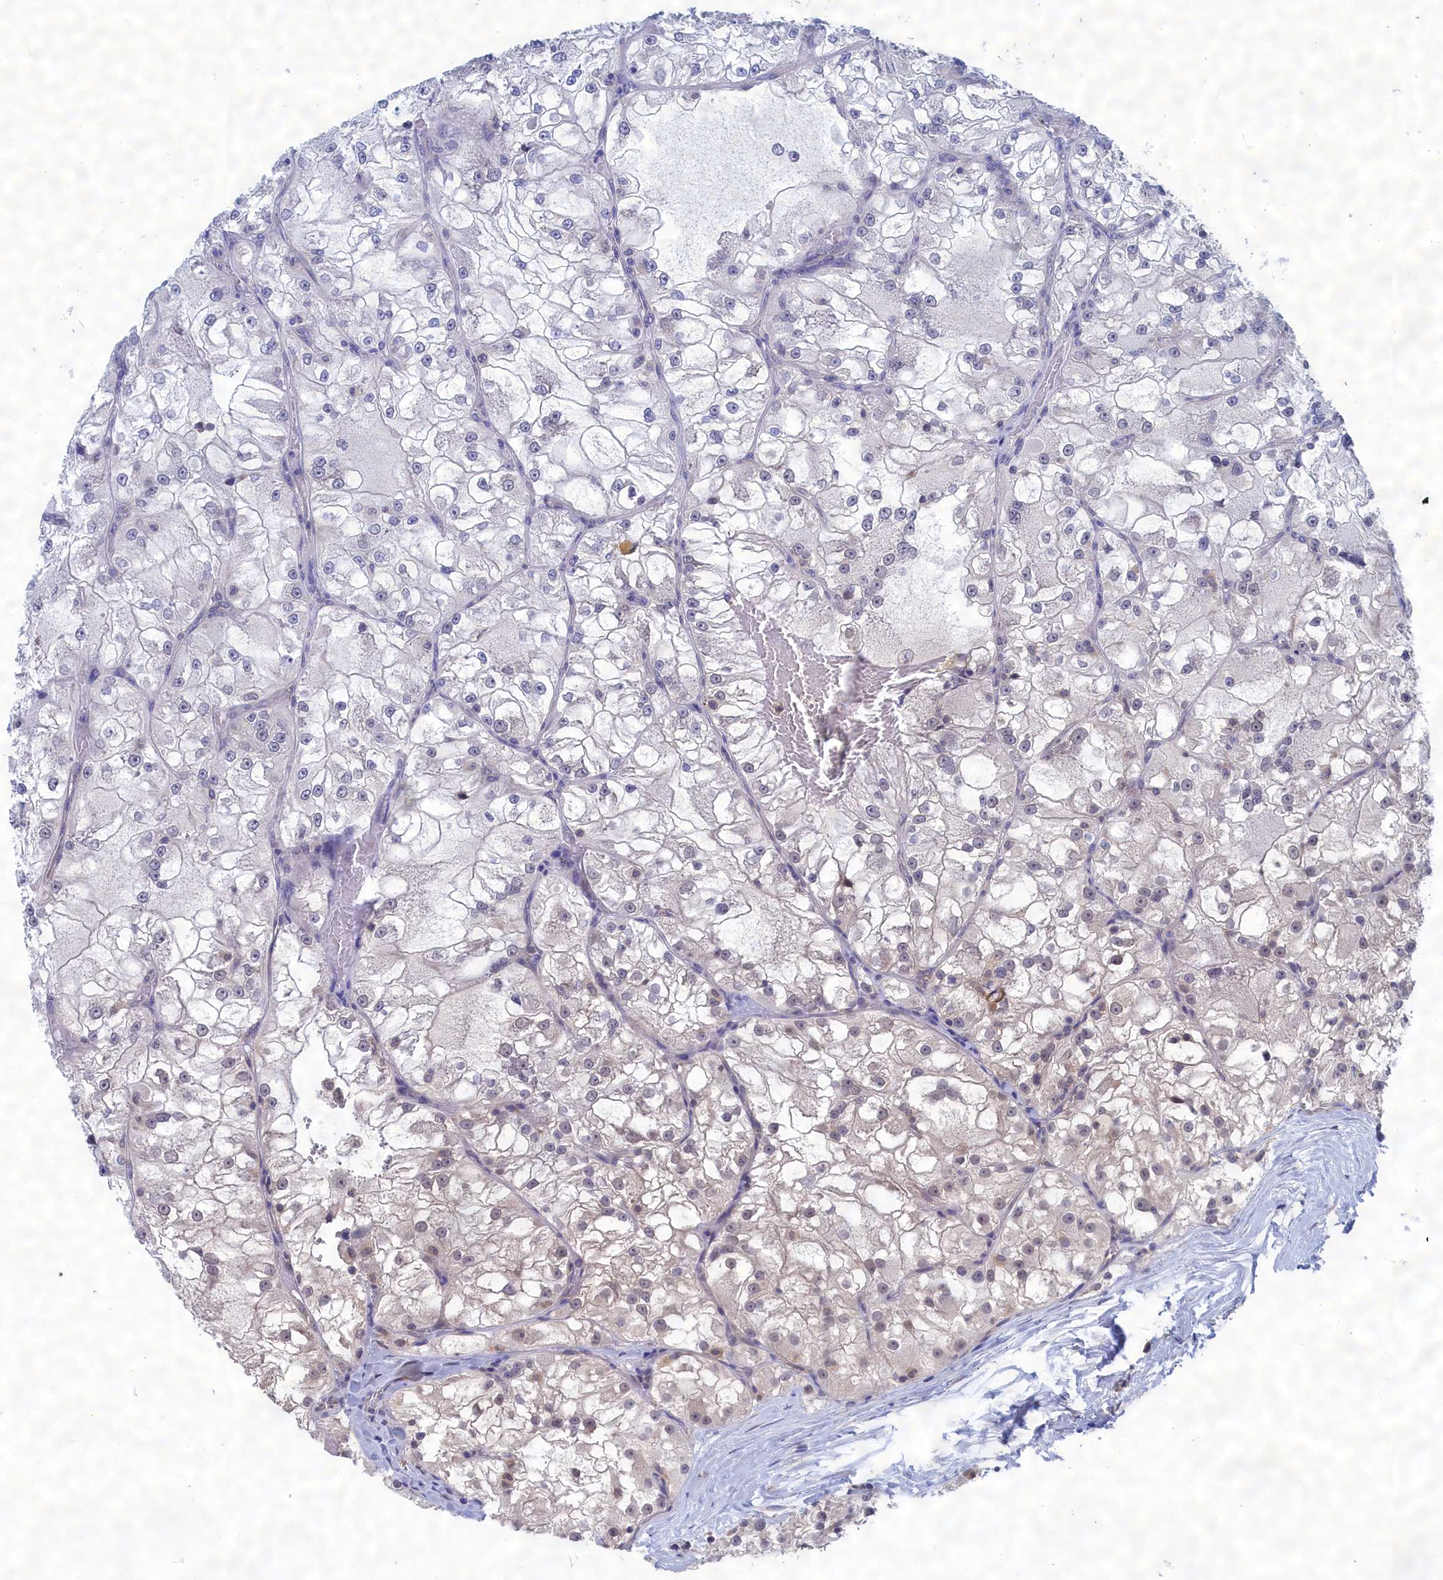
{"staining": {"intensity": "negative", "quantity": "none", "location": "none"}, "tissue": "renal cancer", "cell_type": "Tumor cells", "image_type": "cancer", "snomed": [{"axis": "morphology", "description": "Adenocarcinoma, NOS"}, {"axis": "topography", "description": "Kidney"}], "caption": "An image of human adenocarcinoma (renal) is negative for staining in tumor cells. The staining is performed using DAB brown chromogen with nuclei counter-stained in using hematoxylin.", "gene": "PGP", "patient": {"sex": "female", "age": 72}}